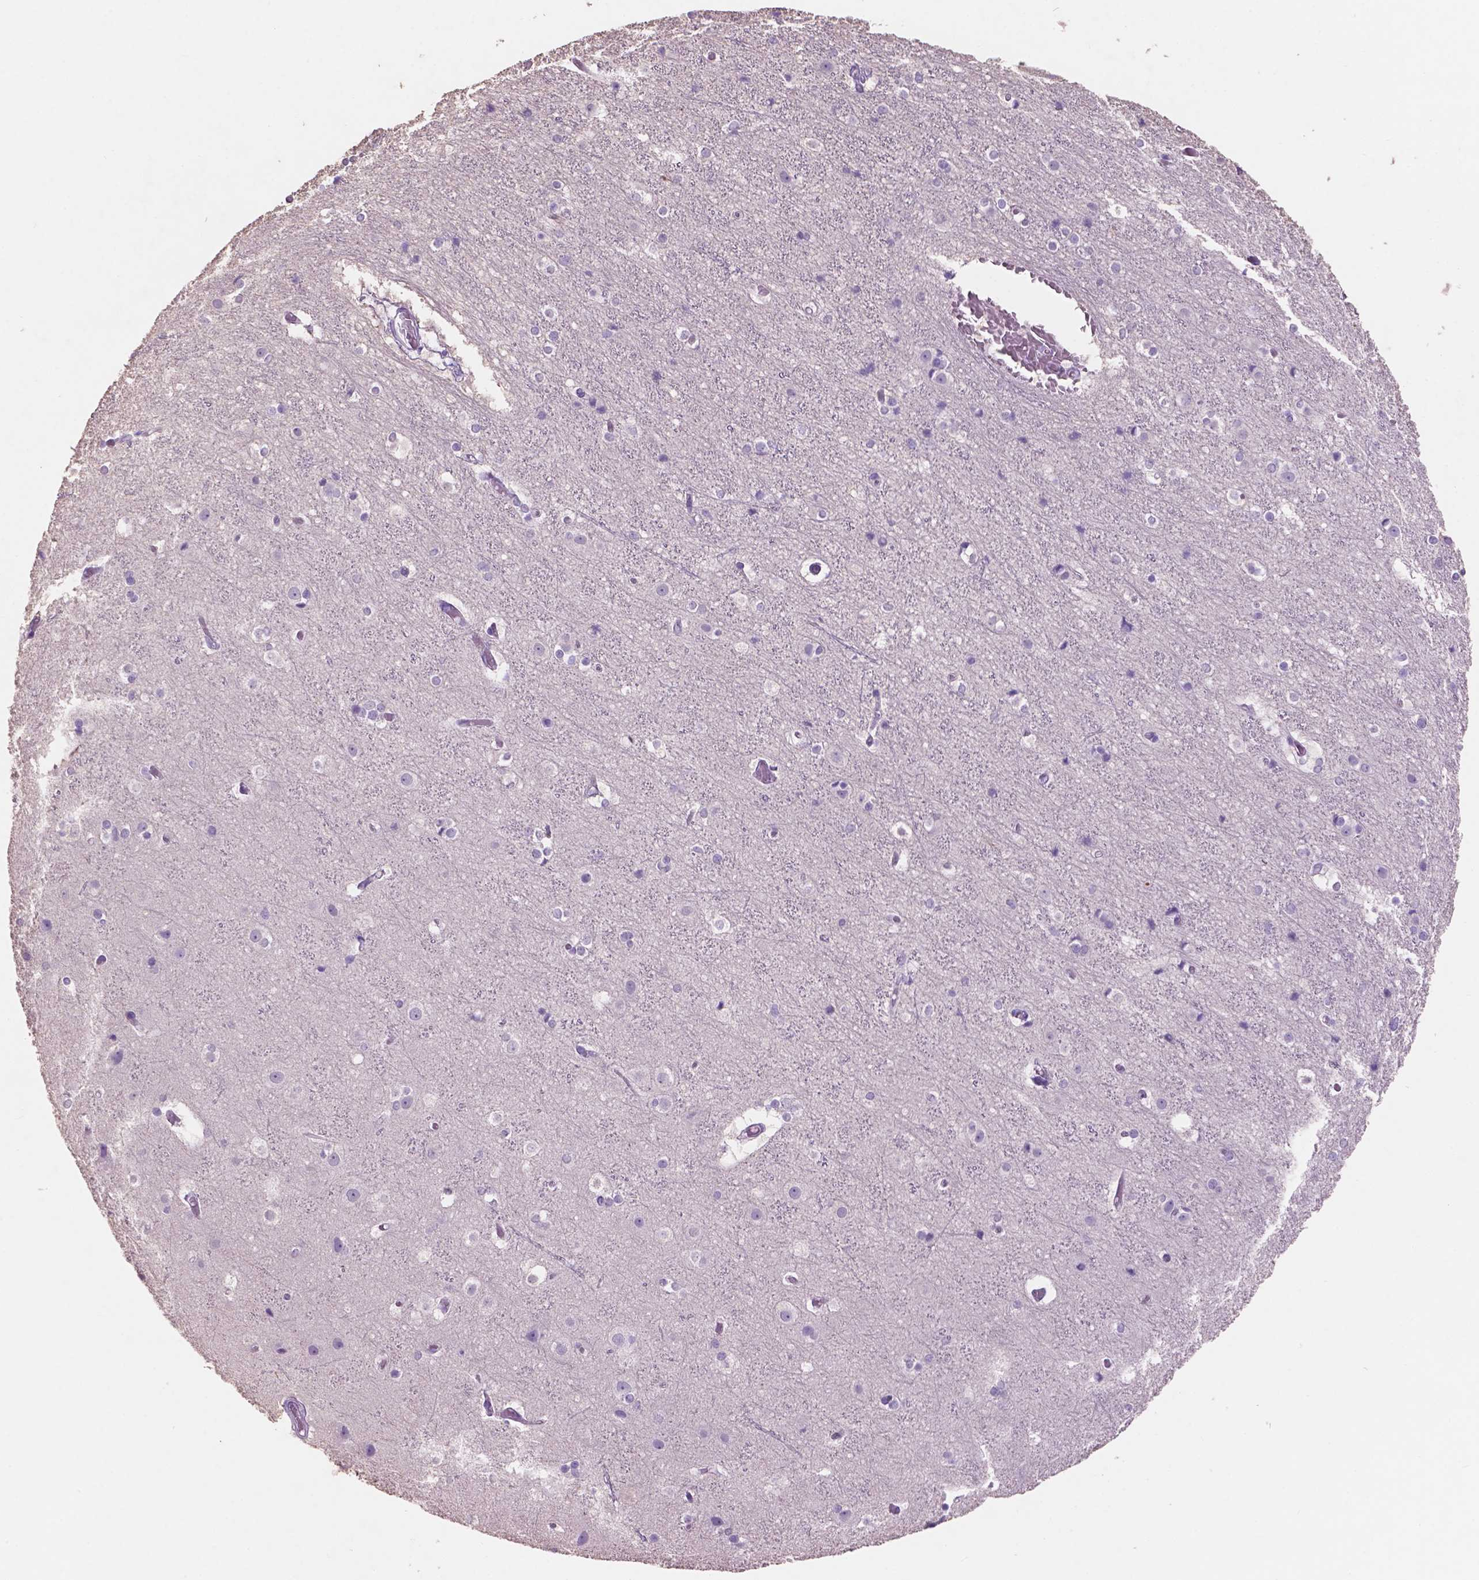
{"staining": {"intensity": "negative", "quantity": "none", "location": "none"}, "tissue": "cerebral cortex", "cell_type": "Endothelial cells", "image_type": "normal", "snomed": [{"axis": "morphology", "description": "Normal tissue, NOS"}, {"axis": "topography", "description": "Cerebral cortex"}], "caption": "A high-resolution photomicrograph shows immunohistochemistry (IHC) staining of unremarkable cerebral cortex, which displays no significant staining in endothelial cells.", "gene": "SBSN", "patient": {"sex": "female", "age": 52}}